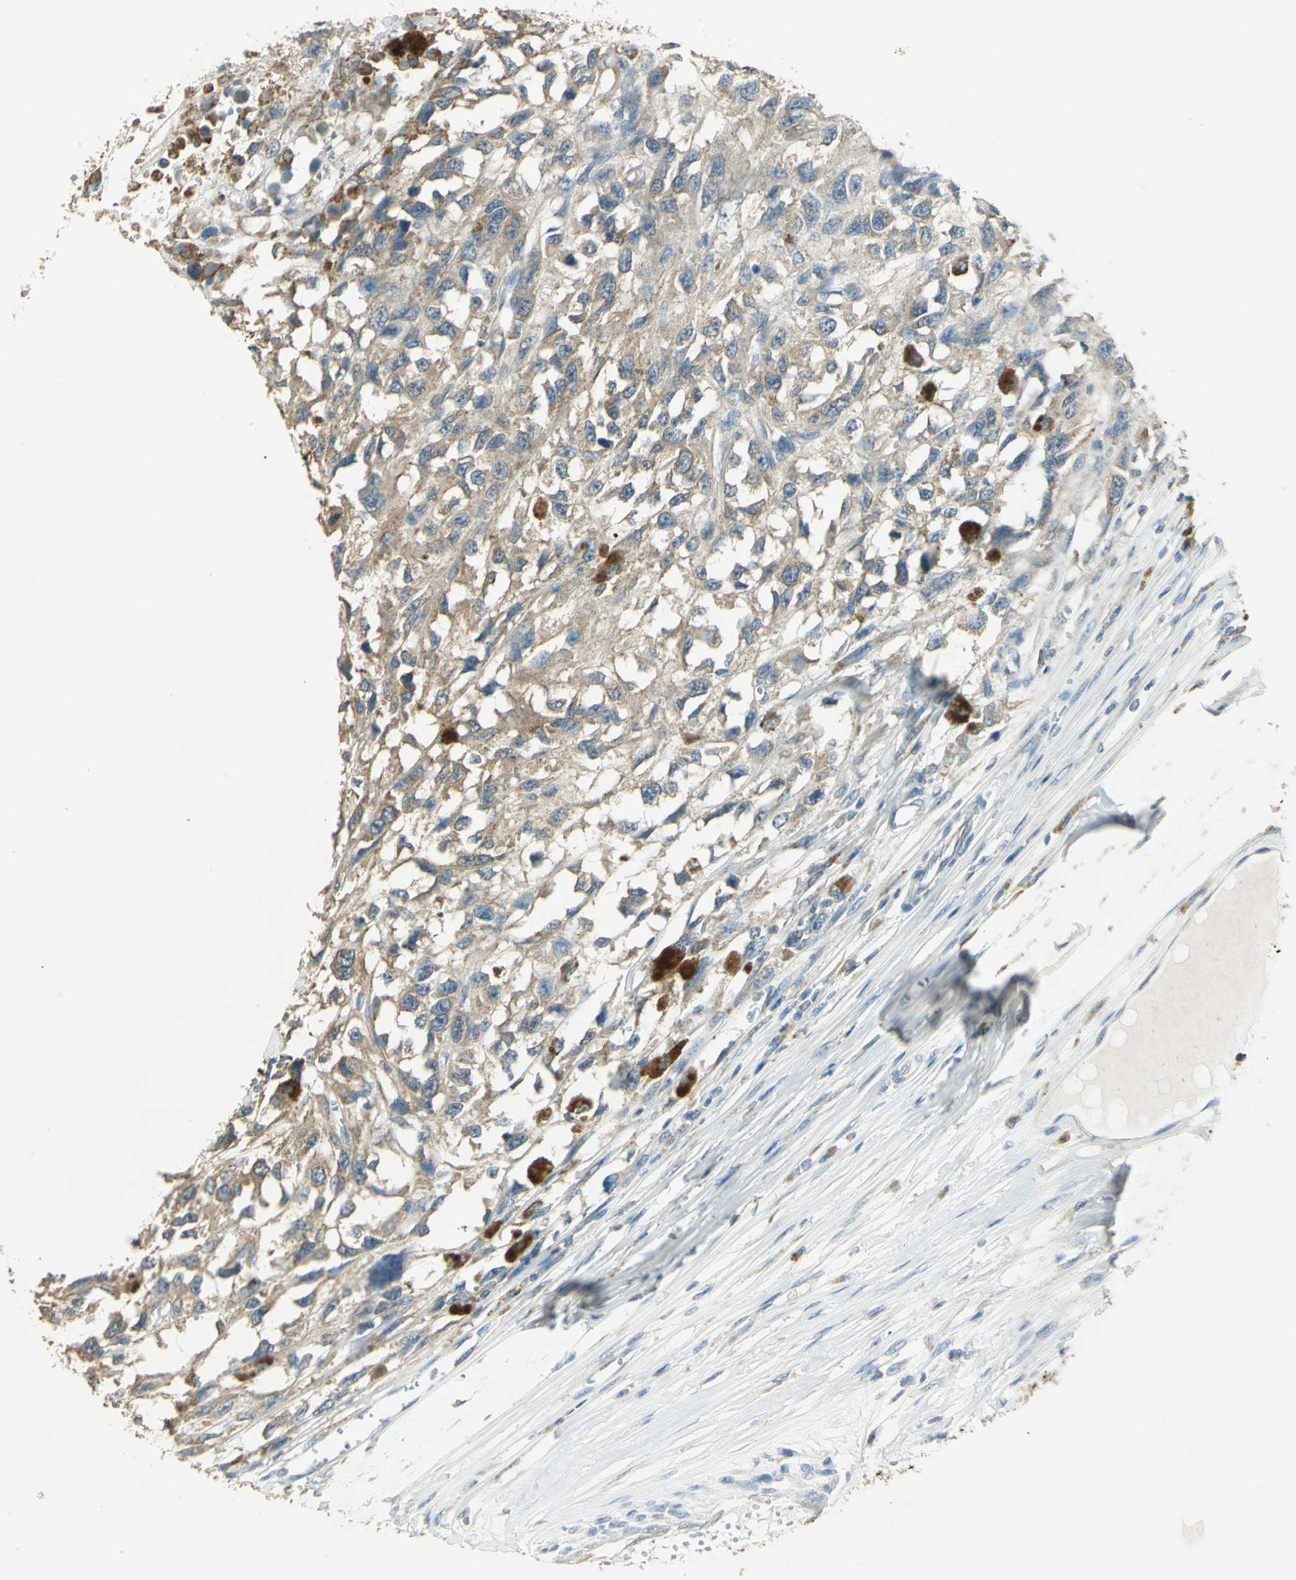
{"staining": {"intensity": "moderate", "quantity": ">75%", "location": "cytoplasmic/membranous"}, "tissue": "melanoma", "cell_type": "Tumor cells", "image_type": "cancer", "snomed": [{"axis": "morphology", "description": "Malignant melanoma, Metastatic site"}, {"axis": "topography", "description": "Lymph node"}], "caption": "Immunohistochemical staining of human melanoma demonstrates medium levels of moderate cytoplasmic/membranous staining in about >75% of tumor cells.", "gene": "SHC2", "patient": {"sex": "male", "age": 59}}